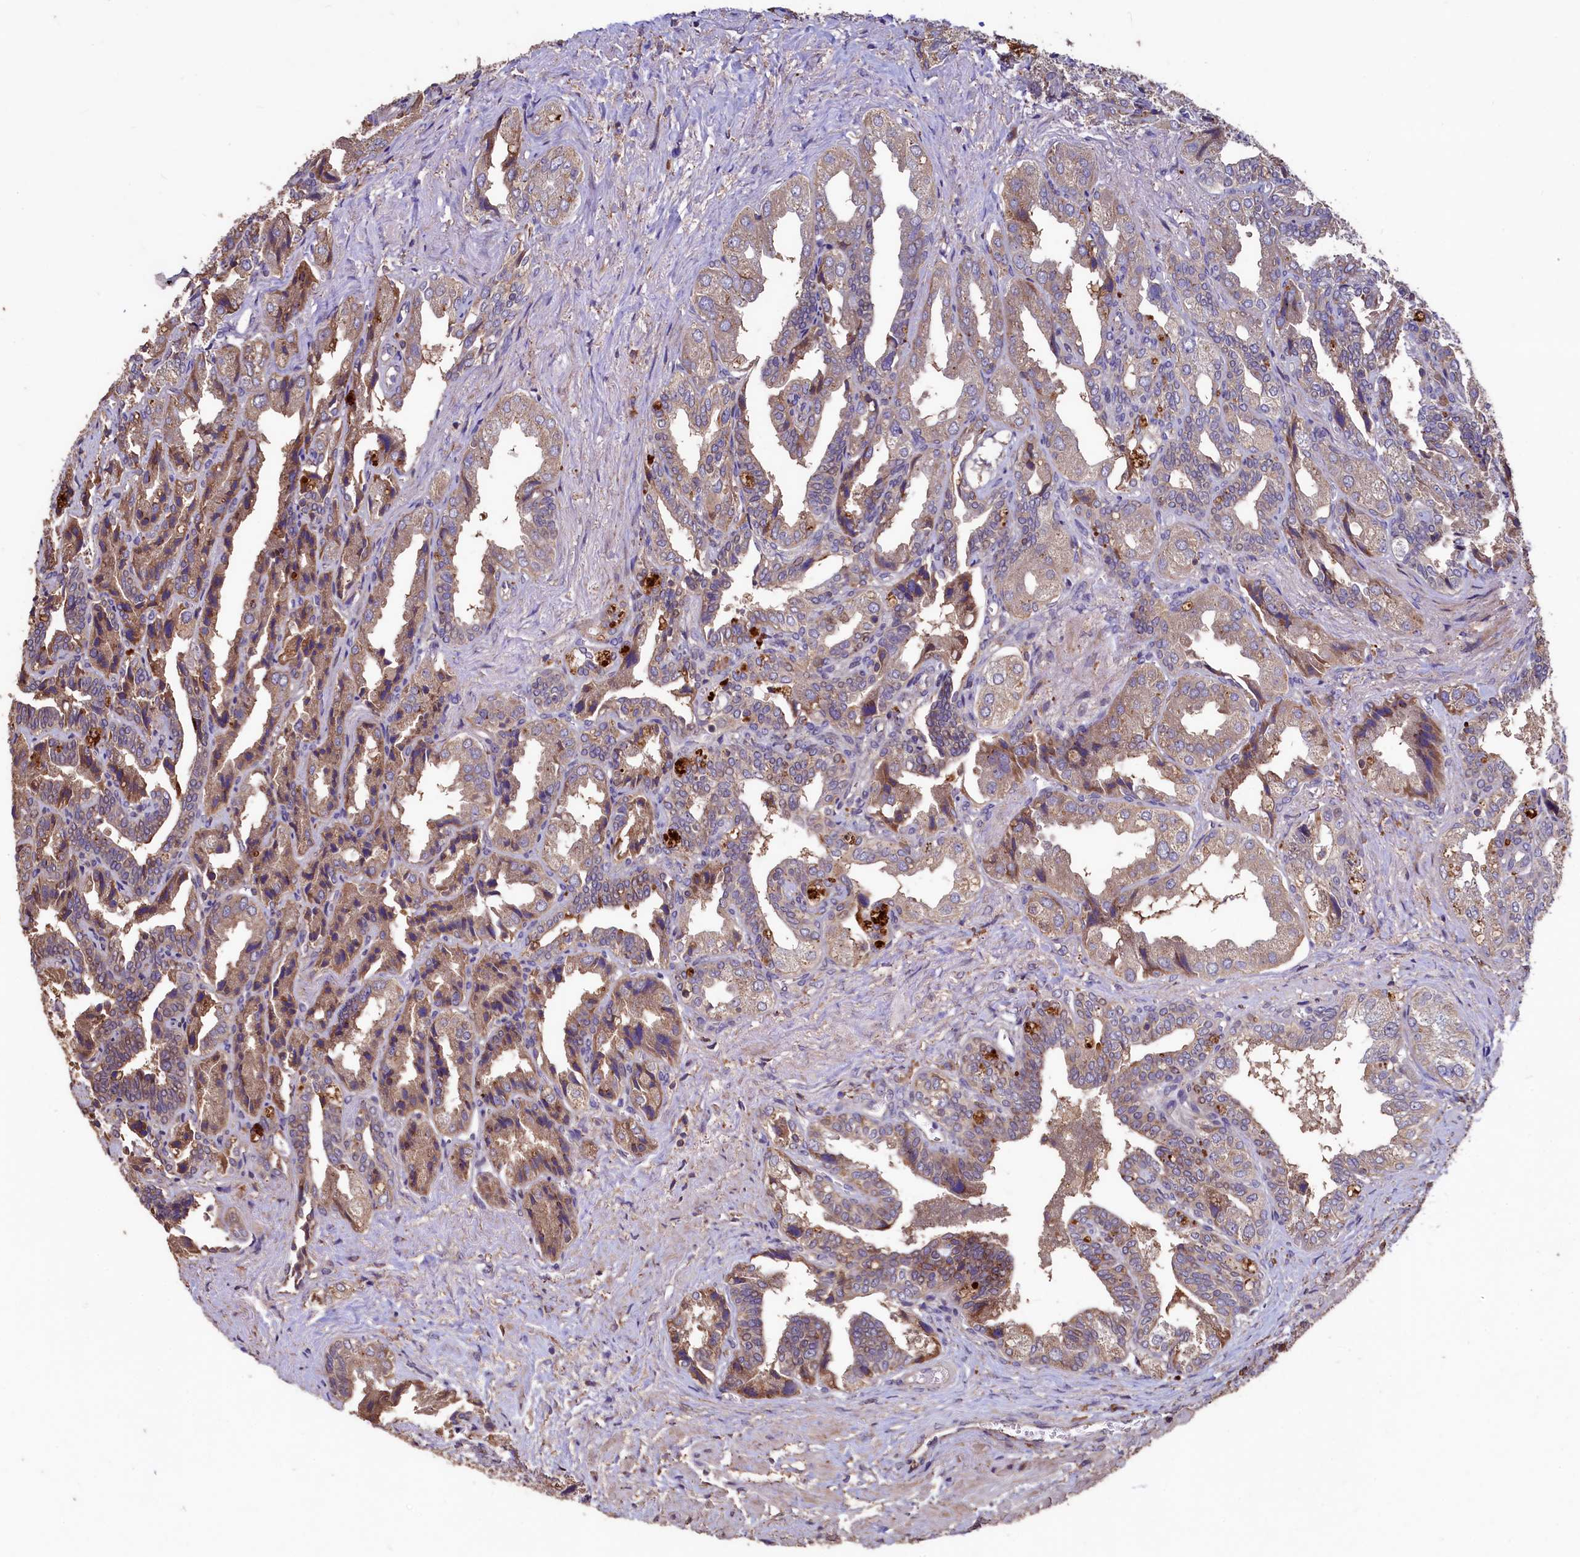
{"staining": {"intensity": "moderate", "quantity": "25%-75%", "location": "cytoplasmic/membranous"}, "tissue": "seminal vesicle", "cell_type": "Glandular cells", "image_type": "normal", "snomed": [{"axis": "morphology", "description": "Normal tissue, NOS"}, {"axis": "topography", "description": "Seminal veicle"}], "caption": "Protein staining of normal seminal vesicle shows moderate cytoplasmic/membranous expression in about 25%-75% of glandular cells.", "gene": "TMEM98", "patient": {"sex": "male", "age": 63}}